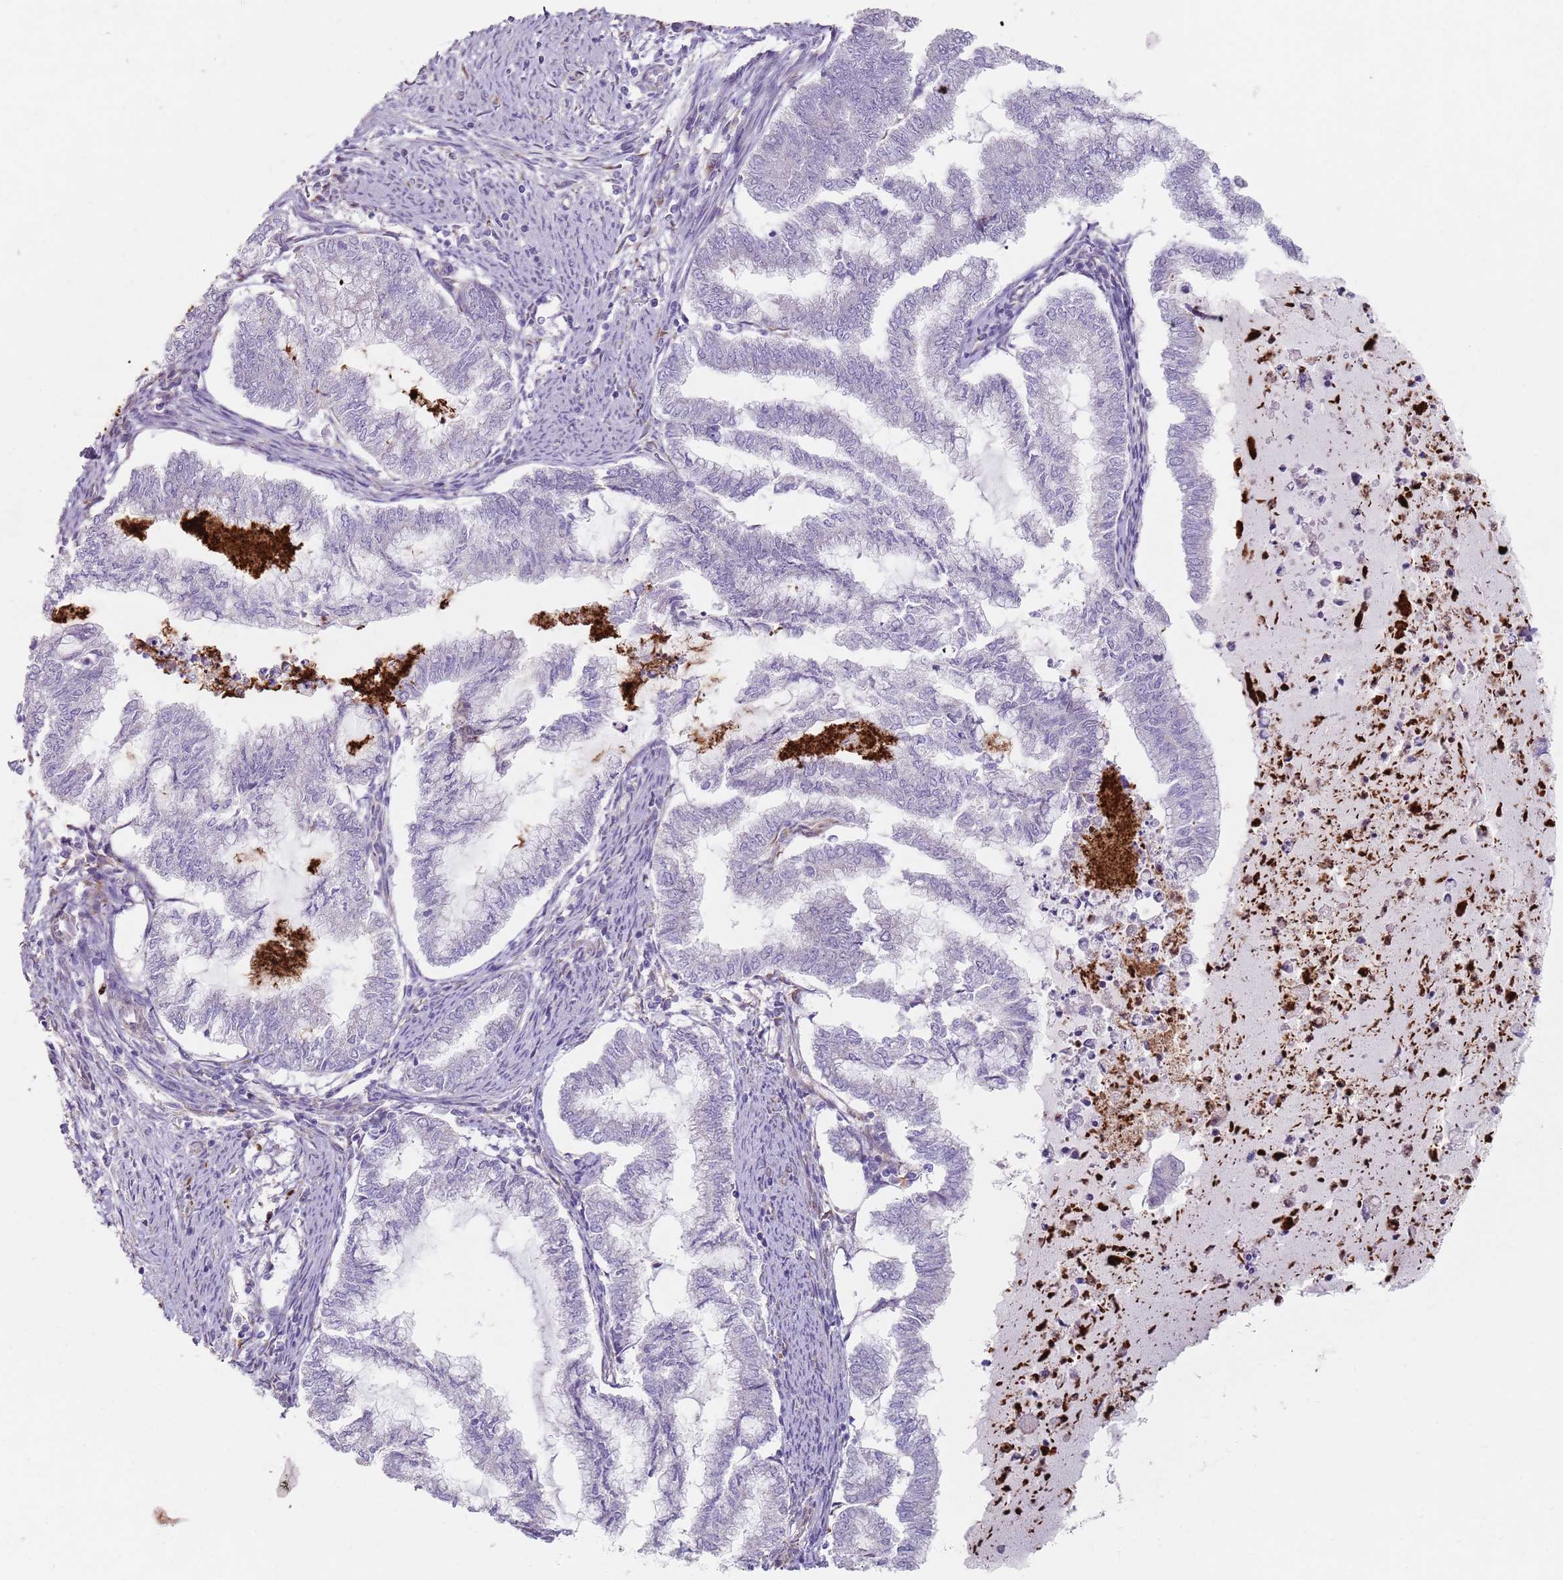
{"staining": {"intensity": "negative", "quantity": "none", "location": "none"}, "tissue": "endometrial cancer", "cell_type": "Tumor cells", "image_type": "cancer", "snomed": [{"axis": "morphology", "description": "Adenocarcinoma, NOS"}, {"axis": "topography", "description": "Endometrium"}], "caption": "High power microscopy histopathology image of an immunohistochemistry photomicrograph of endometrial cancer, revealing no significant positivity in tumor cells.", "gene": "PHLPP2", "patient": {"sex": "female", "age": 79}}